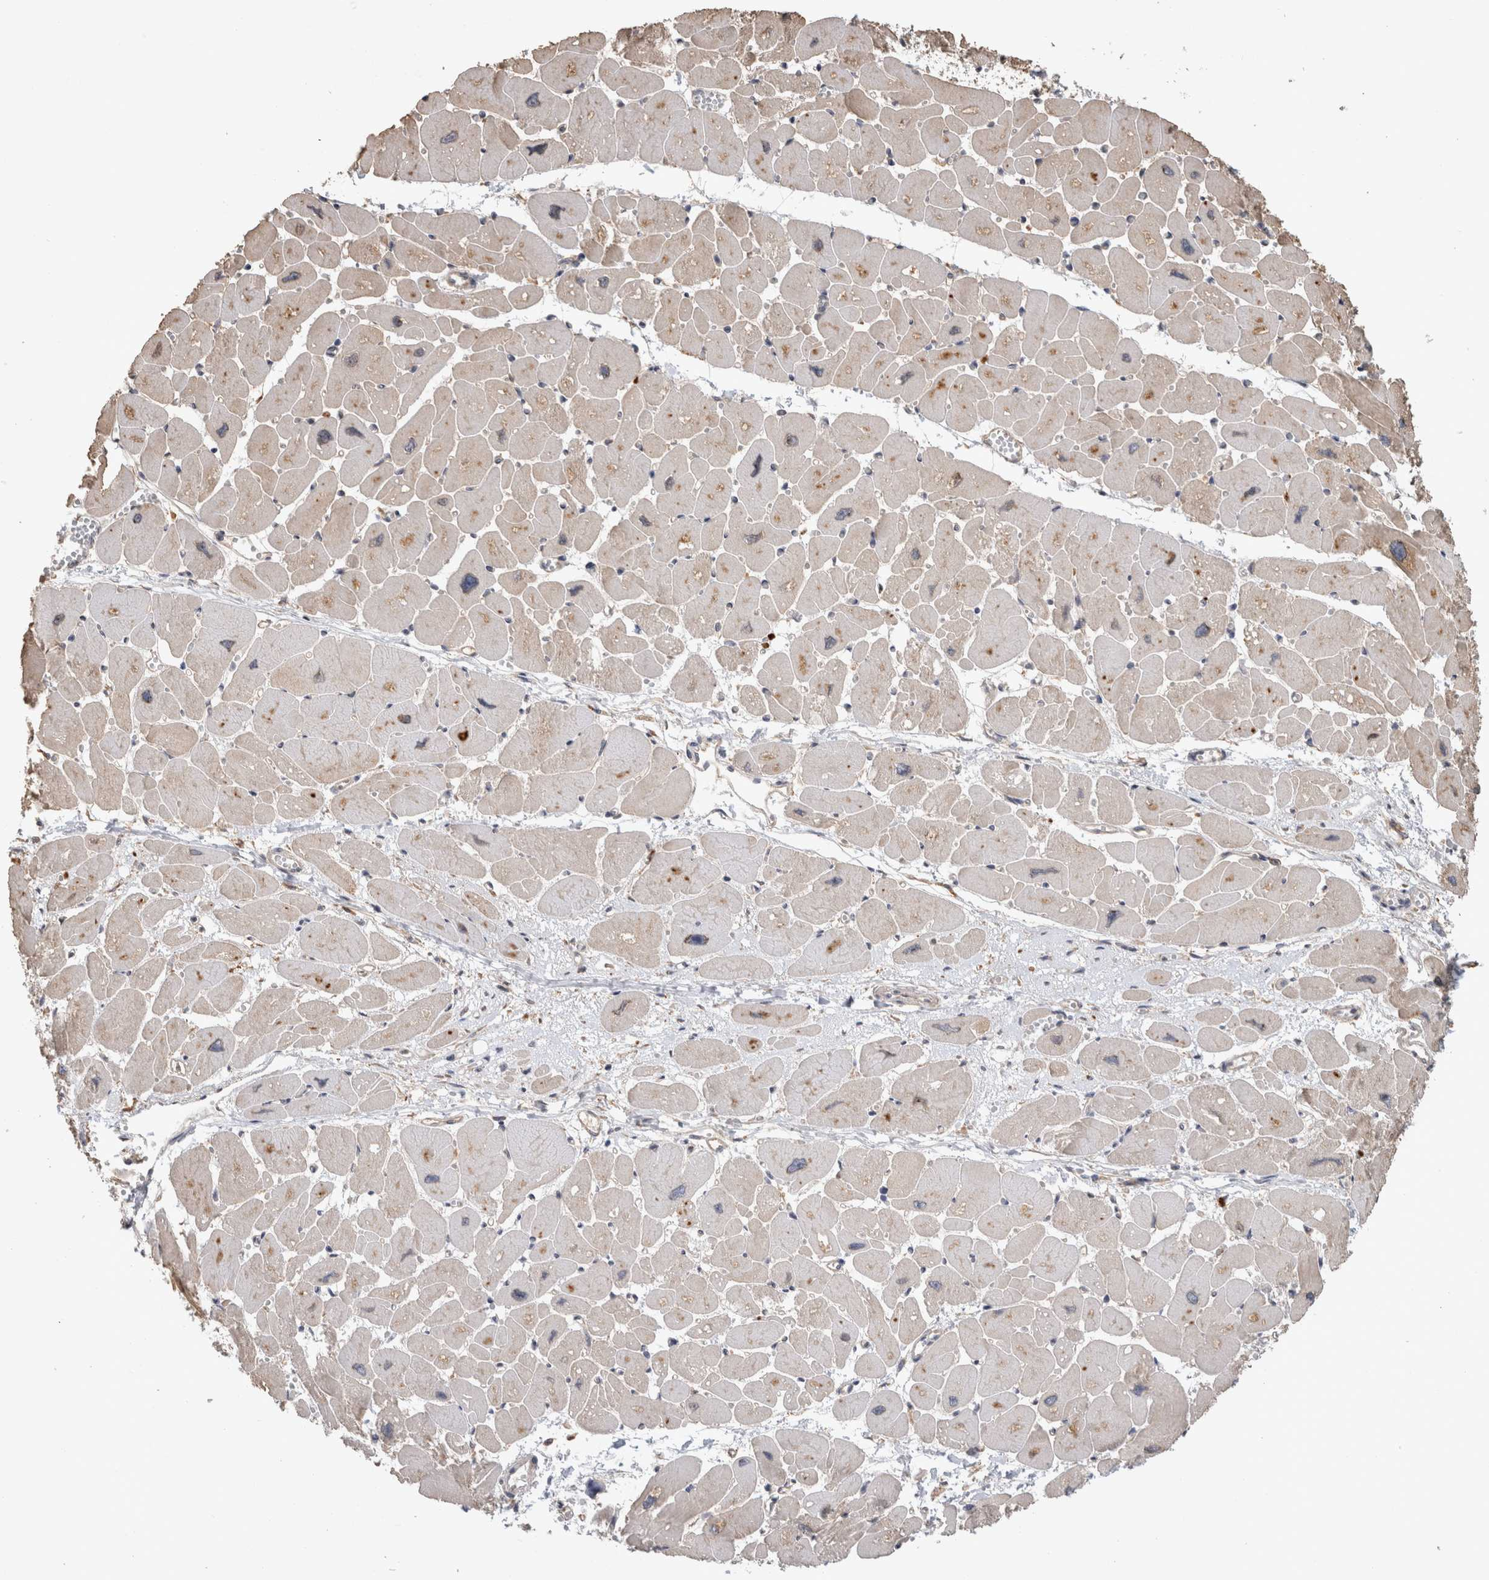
{"staining": {"intensity": "weak", "quantity": "25%-75%", "location": "cytoplasmic/membranous"}, "tissue": "heart muscle", "cell_type": "Cardiomyocytes", "image_type": "normal", "snomed": [{"axis": "morphology", "description": "Normal tissue, NOS"}, {"axis": "topography", "description": "Heart"}], "caption": "This is a photomicrograph of immunohistochemistry staining of unremarkable heart muscle, which shows weak positivity in the cytoplasmic/membranous of cardiomyocytes.", "gene": "CLIP1", "patient": {"sex": "female", "age": 54}}